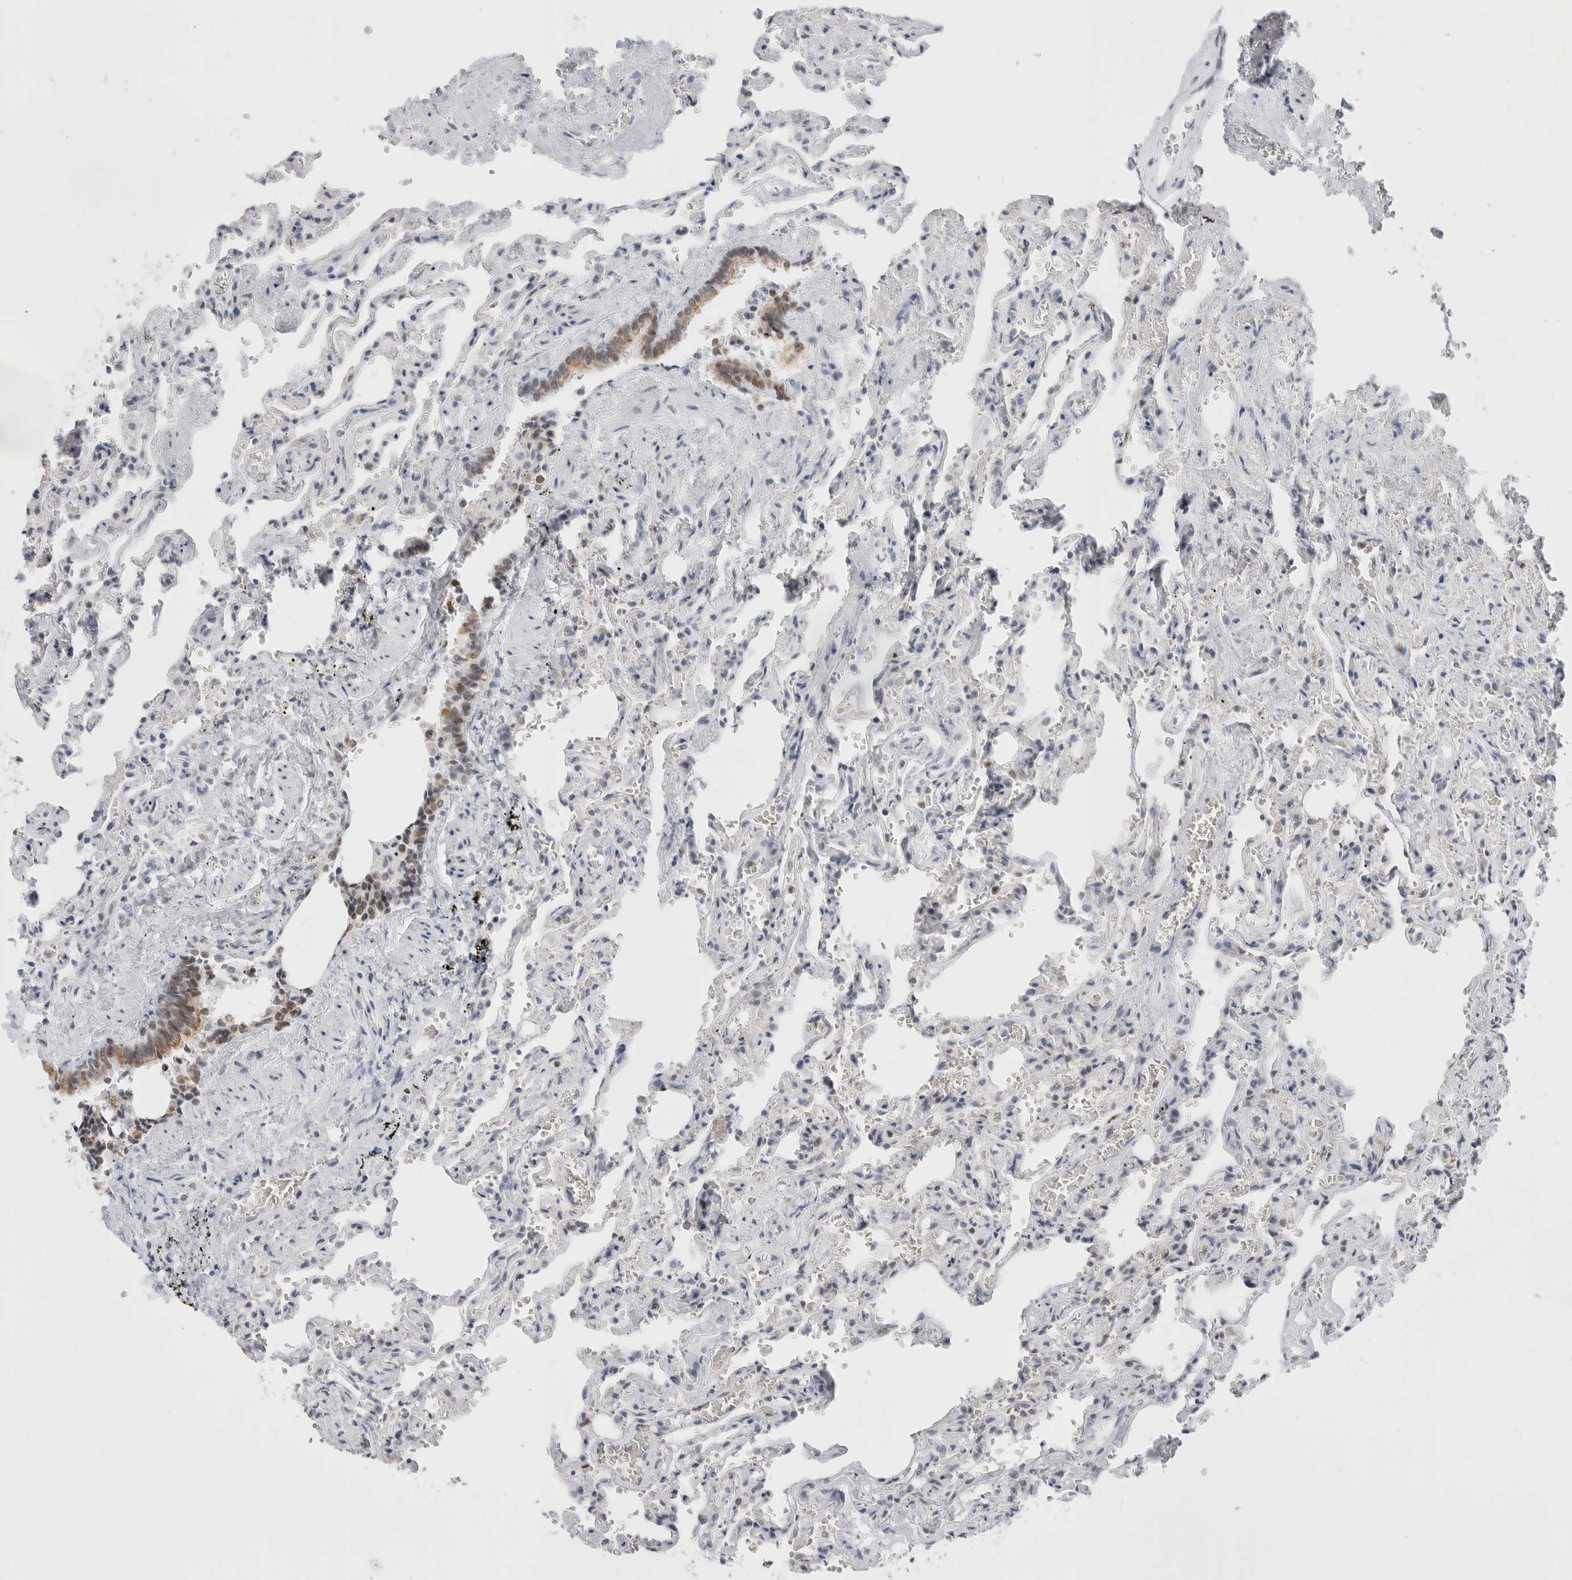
{"staining": {"intensity": "weak", "quantity": "<25%", "location": "nuclear"}, "tissue": "lung", "cell_type": "Alveolar cells", "image_type": "normal", "snomed": [{"axis": "morphology", "description": "Normal tissue, NOS"}, {"axis": "topography", "description": "Lung"}], "caption": "Immunohistochemistry image of normal lung: lung stained with DAB reveals no significant protein positivity in alveolar cells.", "gene": "SMARCC1", "patient": {"sex": "male", "age": 21}}